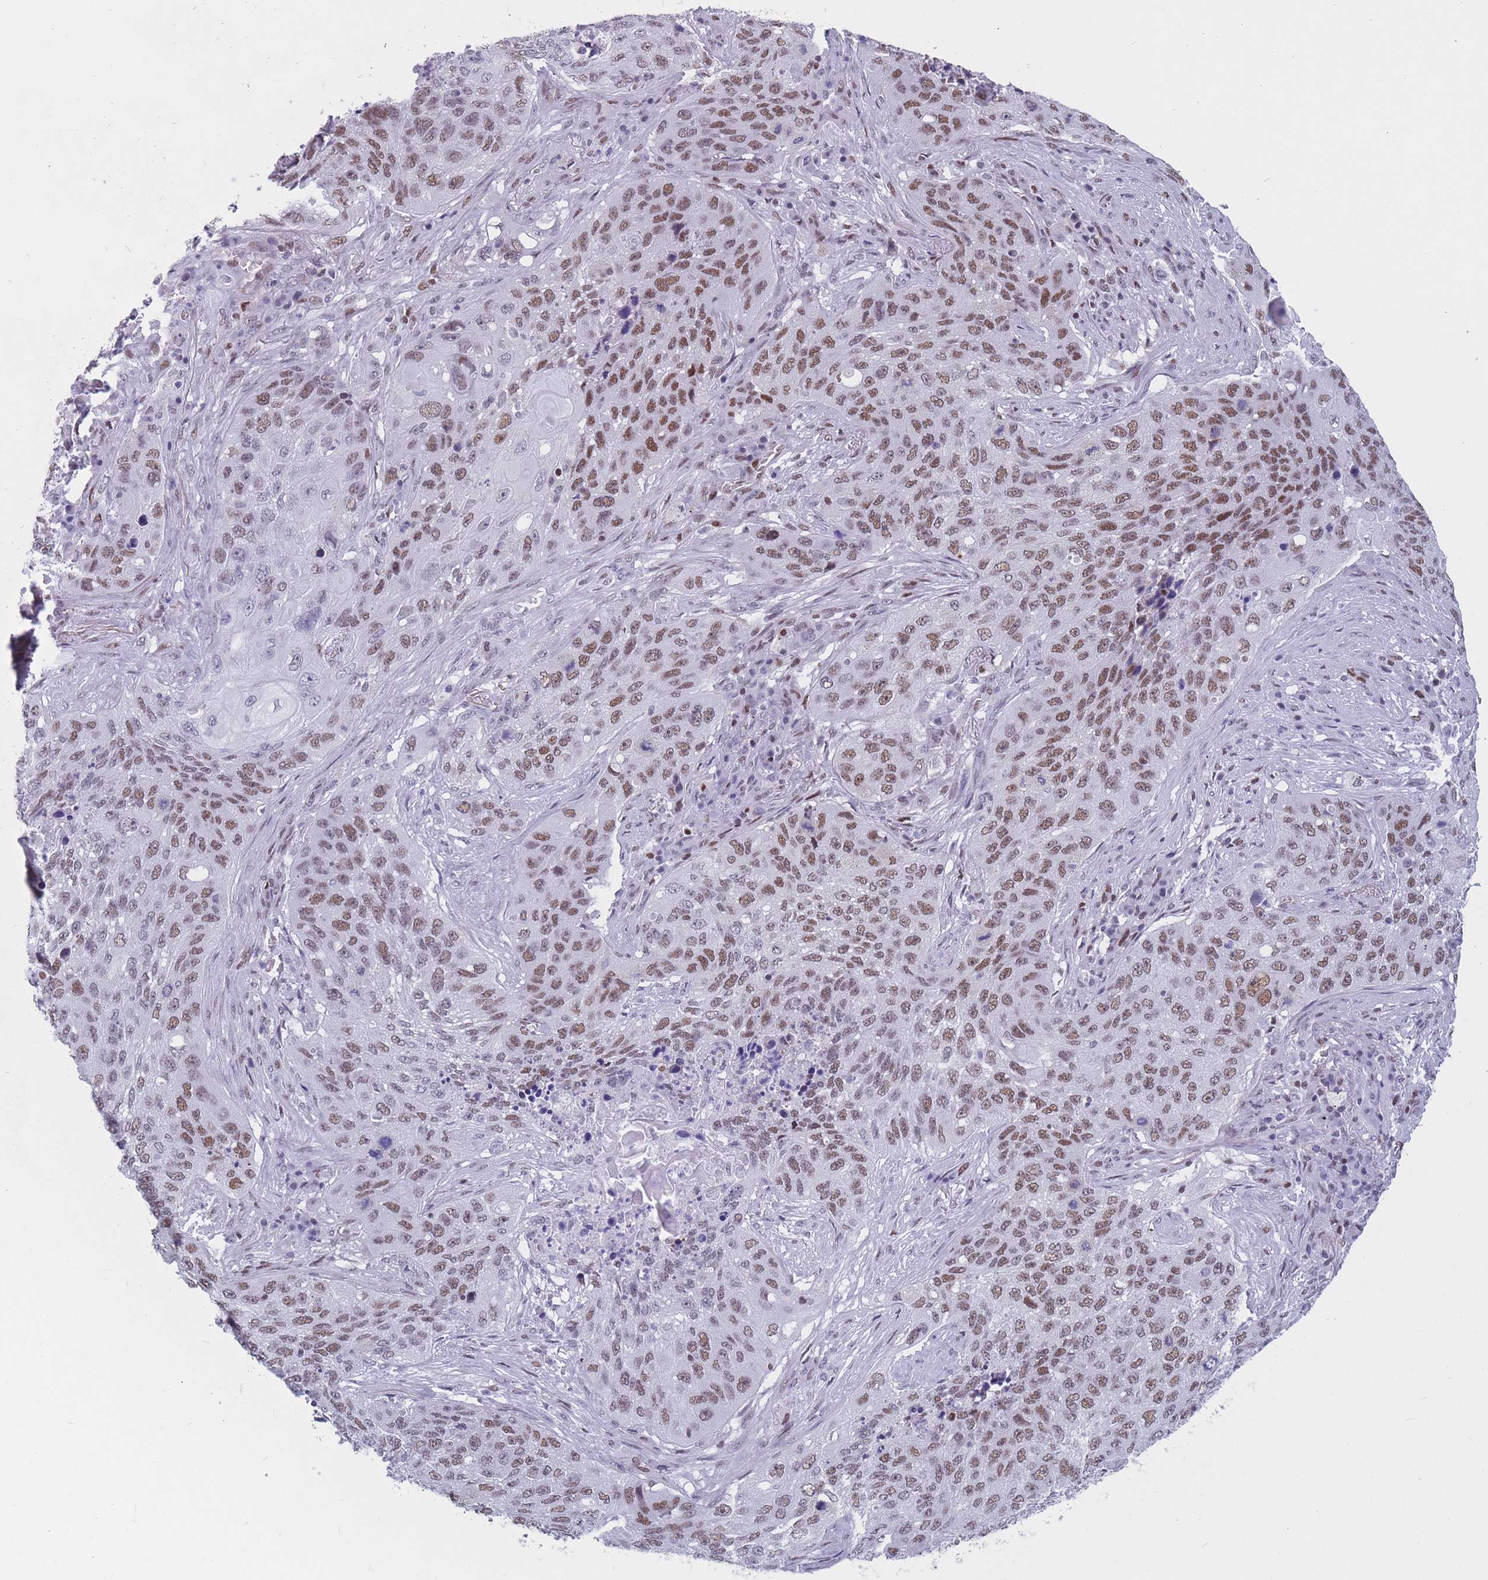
{"staining": {"intensity": "moderate", "quantity": ">75%", "location": "nuclear"}, "tissue": "lung cancer", "cell_type": "Tumor cells", "image_type": "cancer", "snomed": [{"axis": "morphology", "description": "Squamous cell carcinoma, NOS"}, {"axis": "topography", "description": "Lung"}], "caption": "High-power microscopy captured an IHC histopathology image of lung cancer, revealing moderate nuclear expression in approximately >75% of tumor cells.", "gene": "NASP", "patient": {"sex": "female", "age": 63}}